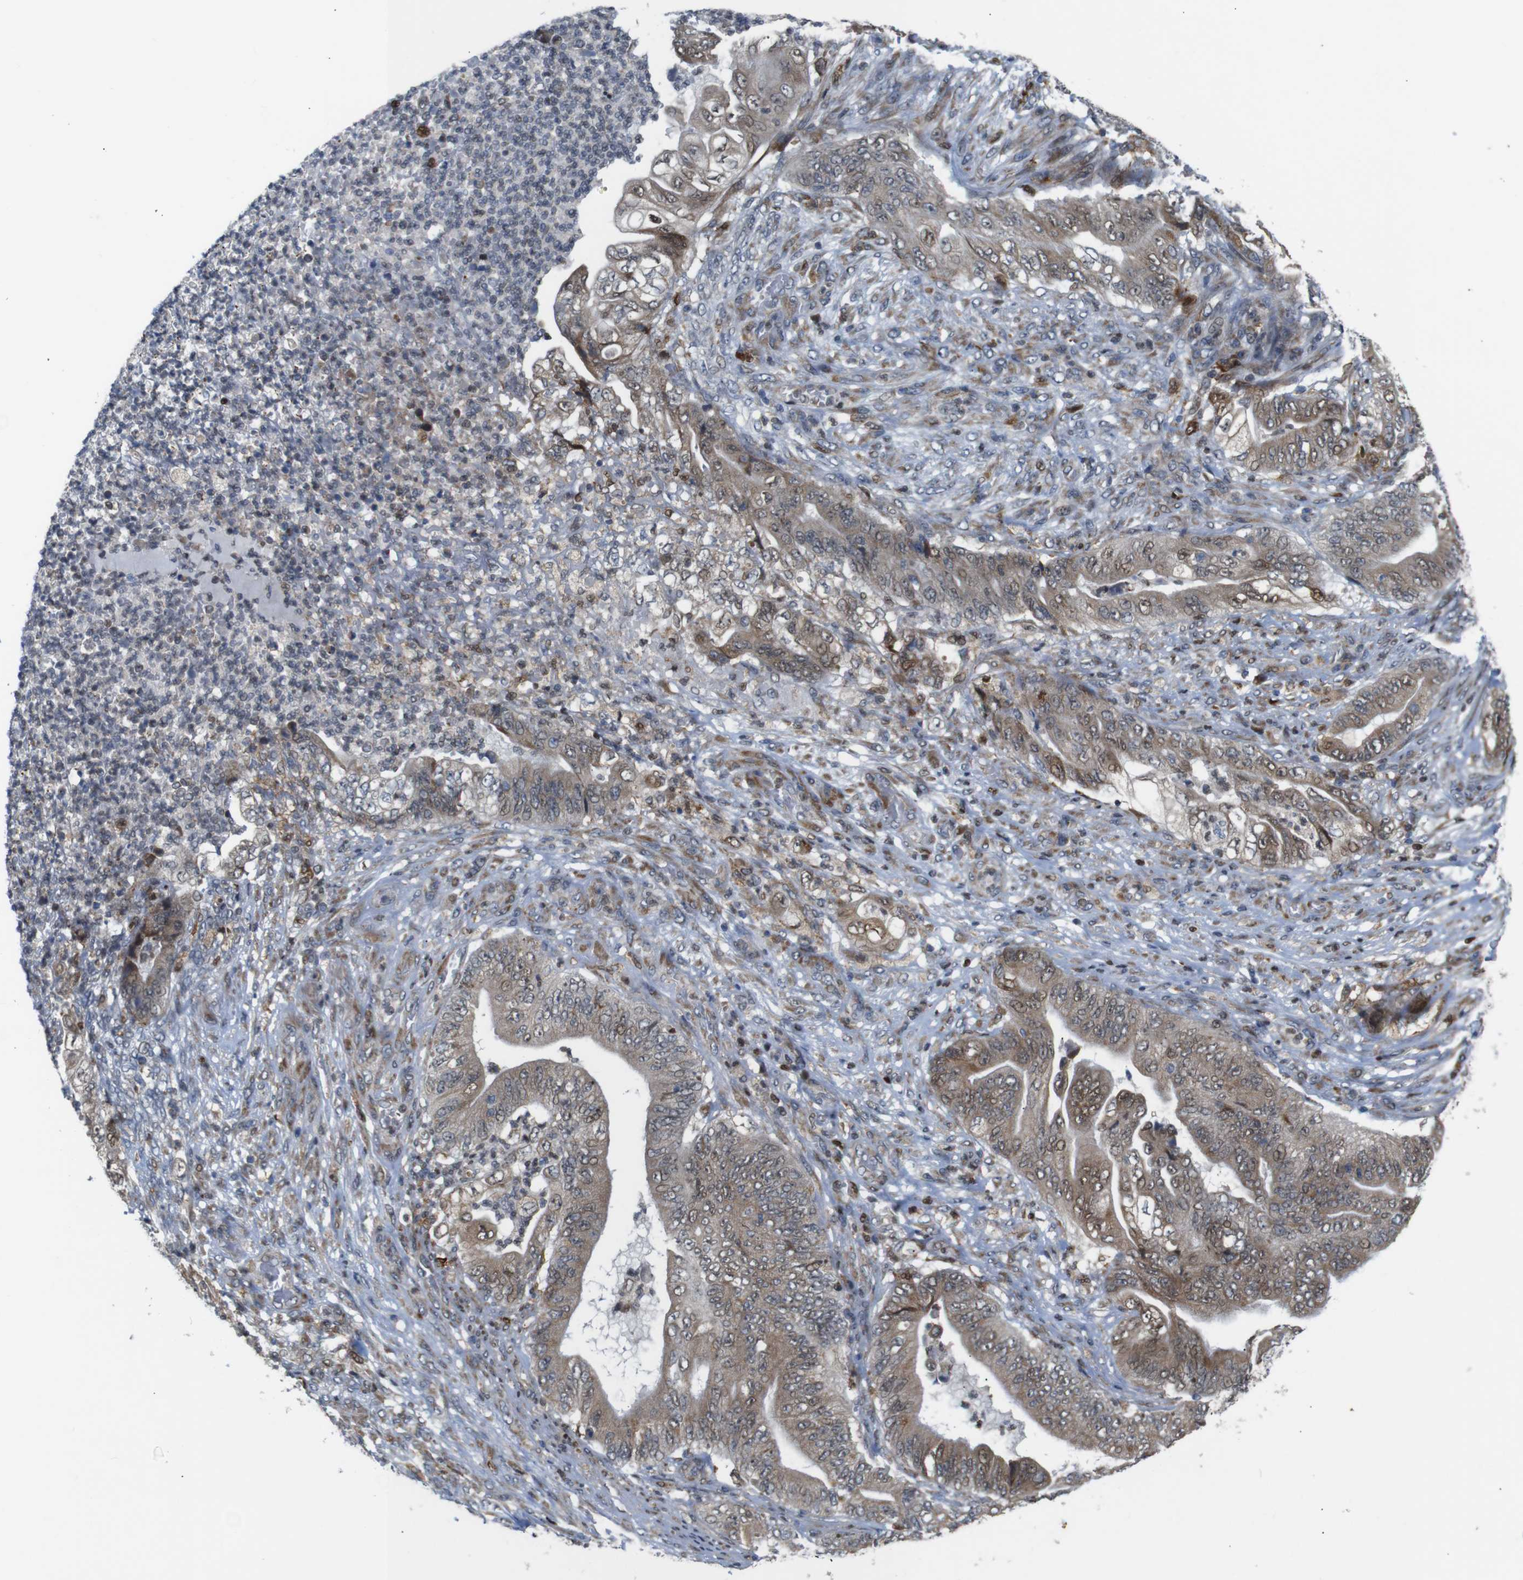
{"staining": {"intensity": "moderate", "quantity": ">75%", "location": "cytoplasmic/membranous"}, "tissue": "stomach cancer", "cell_type": "Tumor cells", "image_type": "cancer", "snomed": [{"axis": "morphology", "description": "Adenocarcinoma, NOS"}, {"axis": "topography", "description": "Stomach"}], "caption": "An IHC micrograph of tumor tissue is shown. Protein staining in brown highlights moderate cytoplasmic/membranous positivity in stomach adenocarcinoma within tumor cells.", "gene": "PTPN1", "patient": {"sex": "female", "age": 73}}